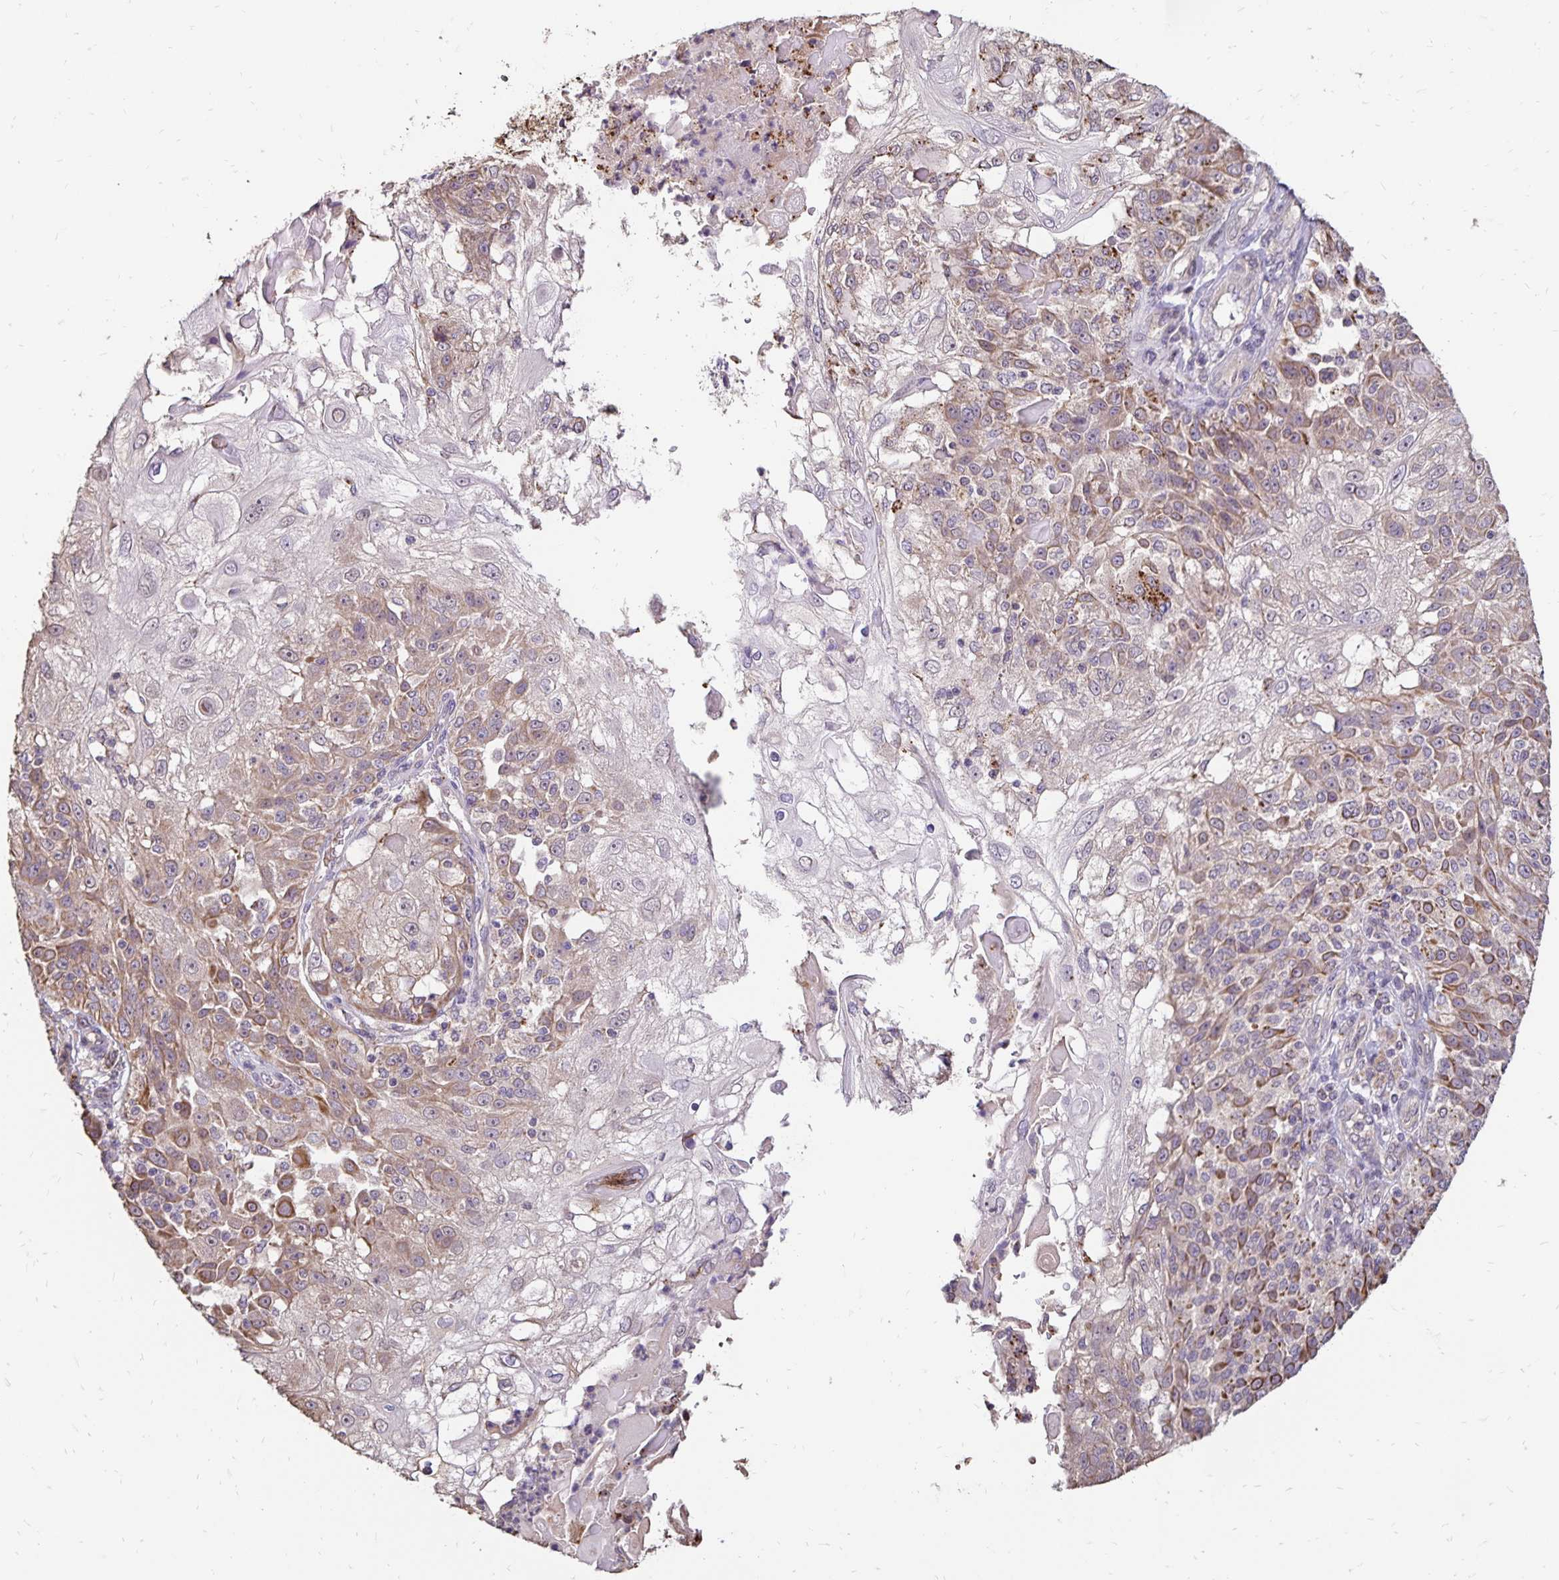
{"staining": {"intensity": "weak", "quantity": "25%-75%", "location": "cytoplasmic/membranous"}, "tissue": "skin cancer", "cell_type": "Tumor cells", "image_type": "cancer", "snomed": [{"axis": "morphology", "description": "Normal tissue, NOS"}, {"axis": "morphology", "description": "Squamous cell carcinoma, NOS"}, {"axis": "topography", "description": "Skin"}], "caption": "Human skin cancer (squamous cell carcinoma) stained for a protein (brown) displays weak cytoplasmic/membranous positive positivity in approximately 25%-75% of tumor cells.", "gene": "EMC10", "patient": {"sex": "female", "age": 83}}